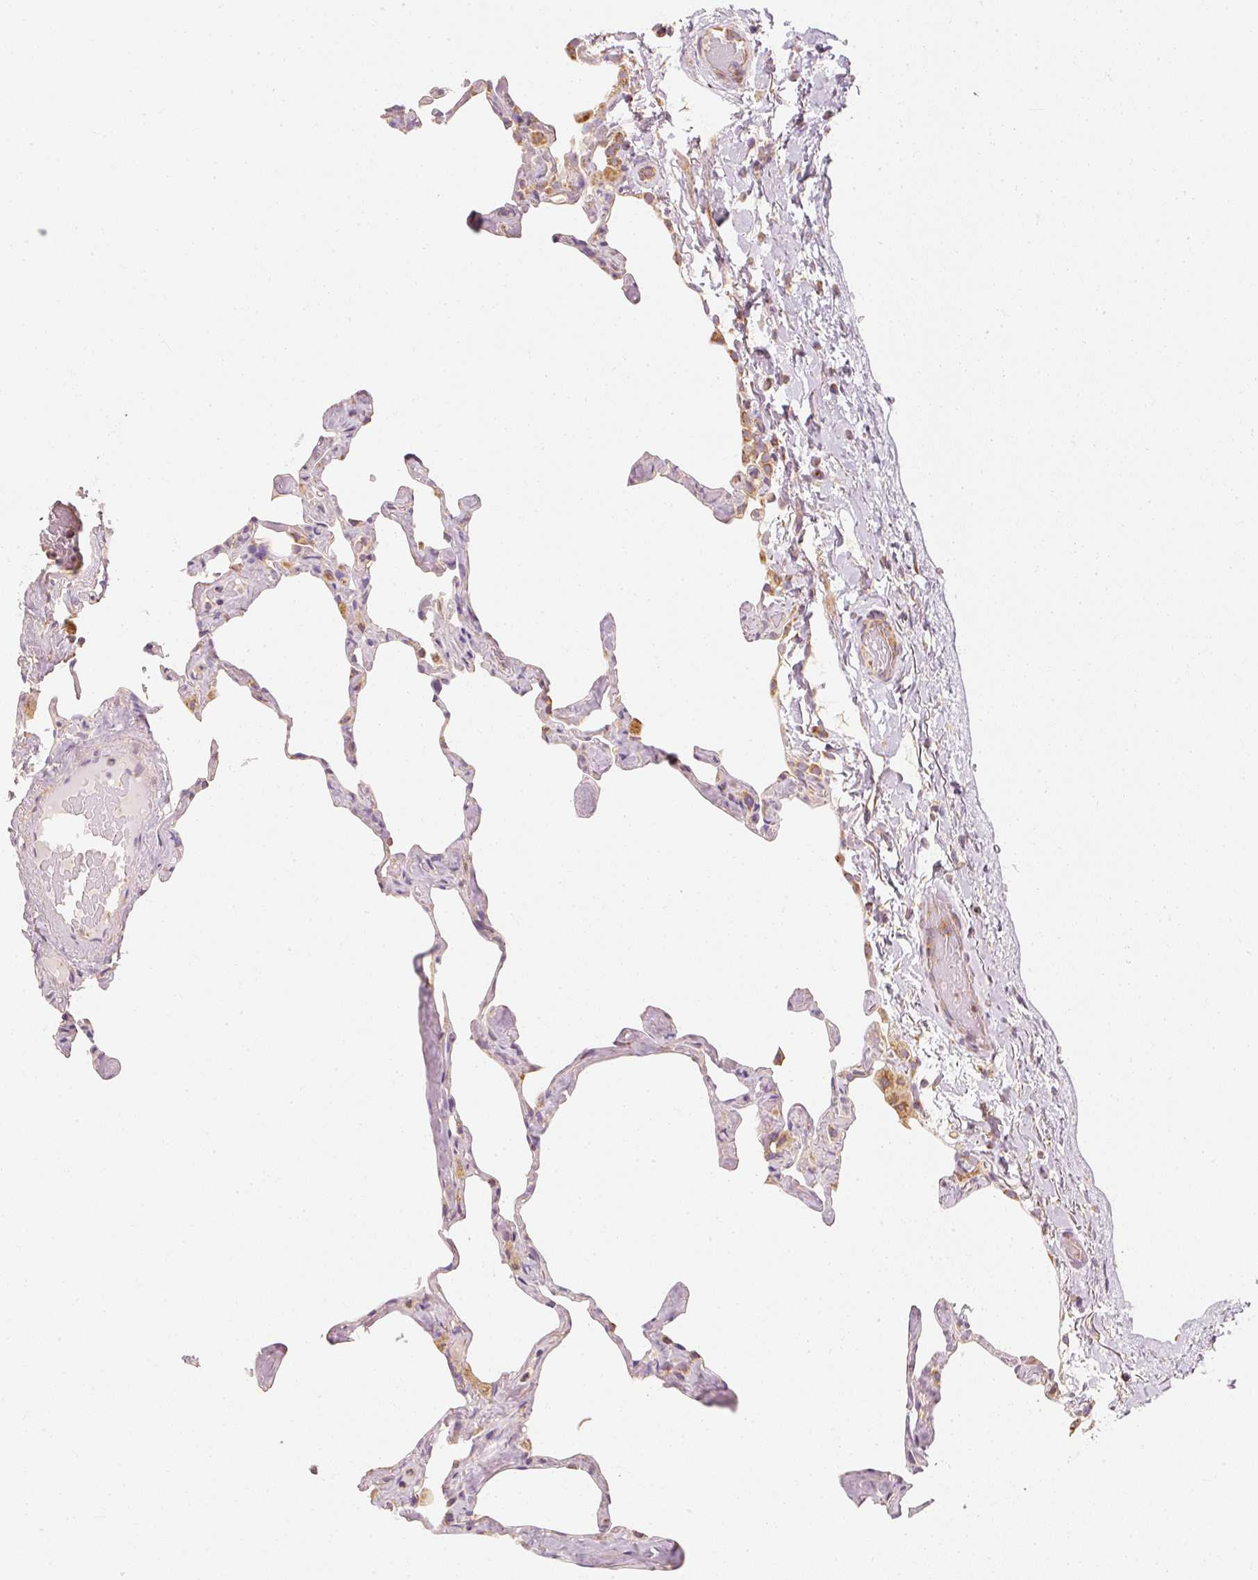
{"staining": {"intensity": "moderate", "quantity": "<25%", "location": "cytoplasmic/membranous"}, "tissue": "lung", "cell_type": "Alveolar cells", "image_type": "normal", "snomed": [{"axis": "morphology", "description": "Normal tissue, NOS"}, {"axis": "topography", "description": "Lung"}], "caption": "Immunohistochemistry (IHC) (DAB (3,3'-diaminobenzidine)) staining of unremarkable human lung shows moderate cytoplasmic/membranous protein expression in approximately <25% of alveolar cells. The staining is performed using DAB brown chromogen to label protein expression. The nuclei are counter-stained blue using hematoxylin.", "gene": "TOMM40", "patient": {"sex": "male", "age": 65}}